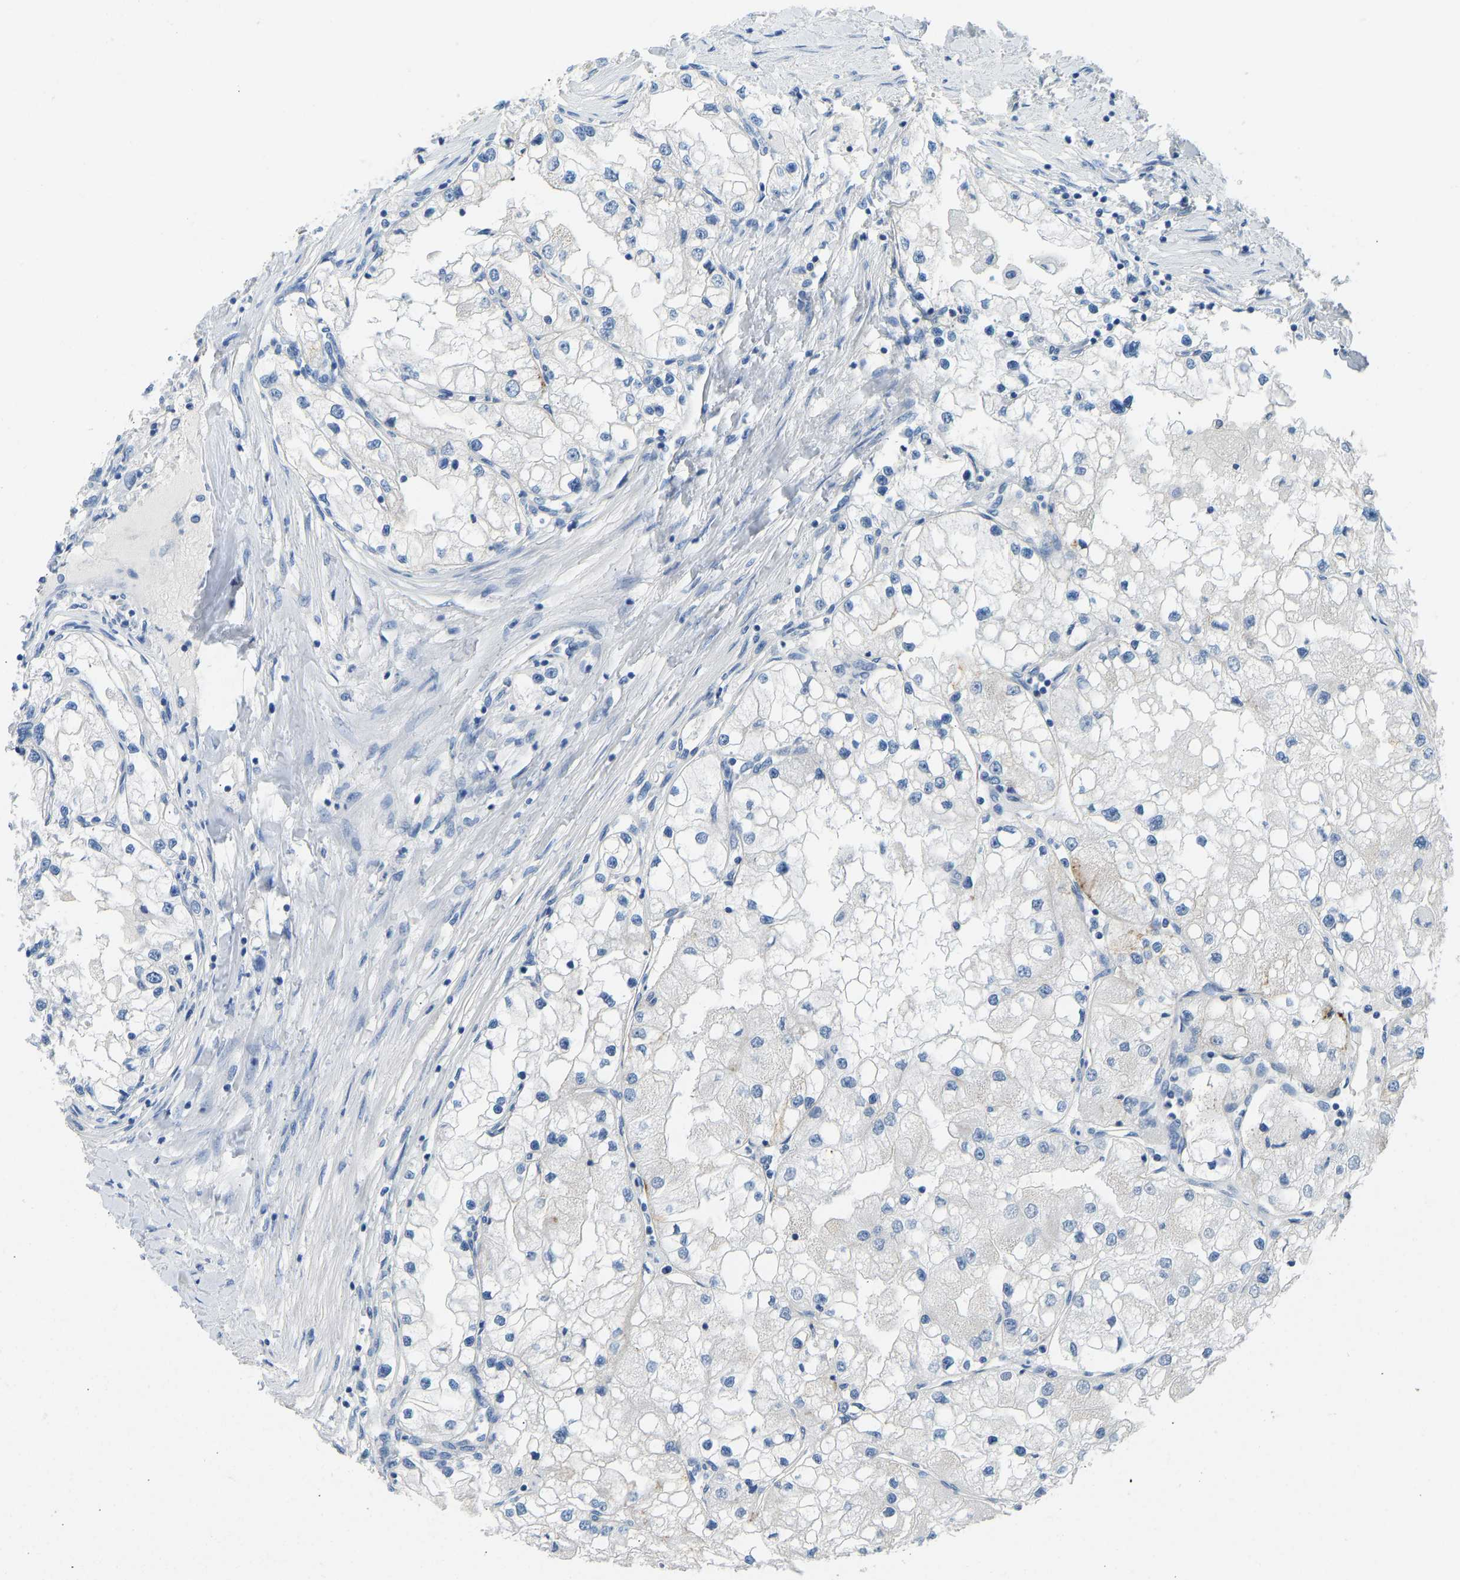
{"staining": {"intensity": "moderate", "quantity": "<25%", "location": "cytoplasmic/membranous"}, "tissue": "renal cancer", "cell_type": "Tumor cells", "image_type": "cancer", "snomed": [{"axis": "morphology", "description": "Adenocarcinoma, NOS"}, {"axis": "topography", "description": "Kidney"}], "caption": "A histopathology image showing moderate cytoplasmic/membranous expression in approximately <25% of tumor cells in renal adenocarcinoma, as visualized by brown immunohistochemical staining.", "gene": "ATP1A1", "patient": {"sex": "male", "age": 68}}